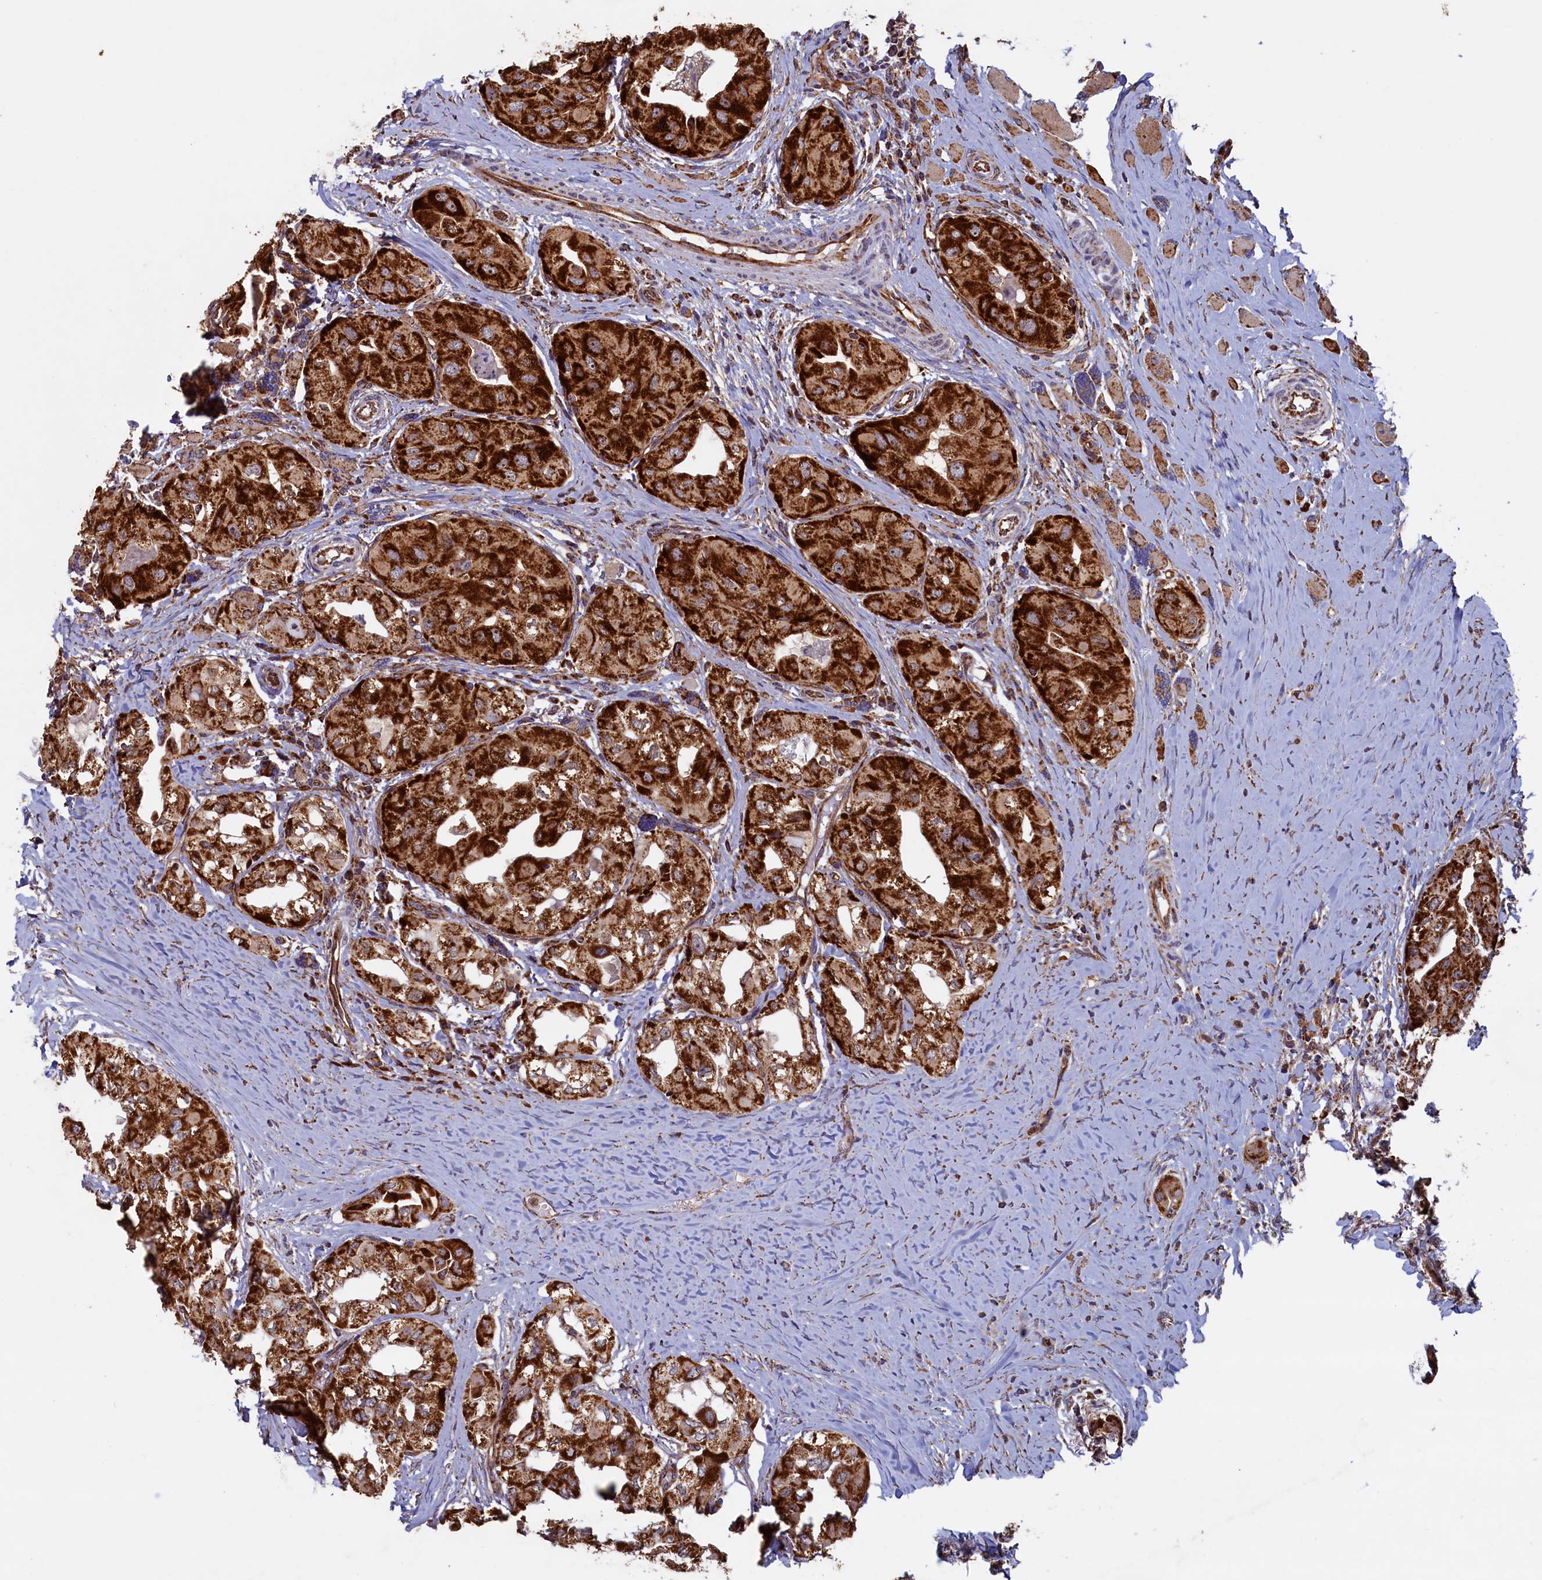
{"staining": {"intensity": "strong", "quantity": ">75%", "location": "cytoplasmic/membranous"}, "tissue": "thyroid cancer", "cell_type": "Tumor cells", "image_type": "cancer", "snomed": [{"axis": "morphology", "description": "Papillary adenocarcinoma, NOS"}, {"axis": "topography", "description": "Thyroid gland"}], "caption": "IHC image of human papillary adenocarcinoma (thyroid) stained for a protein (brown), which exhibits high levels of strong cytoplasmic/membranous staining in approximately >75% of tumor cells.", "gene": "UBE3B", "patient": {"sex": "female", "age": 59}}